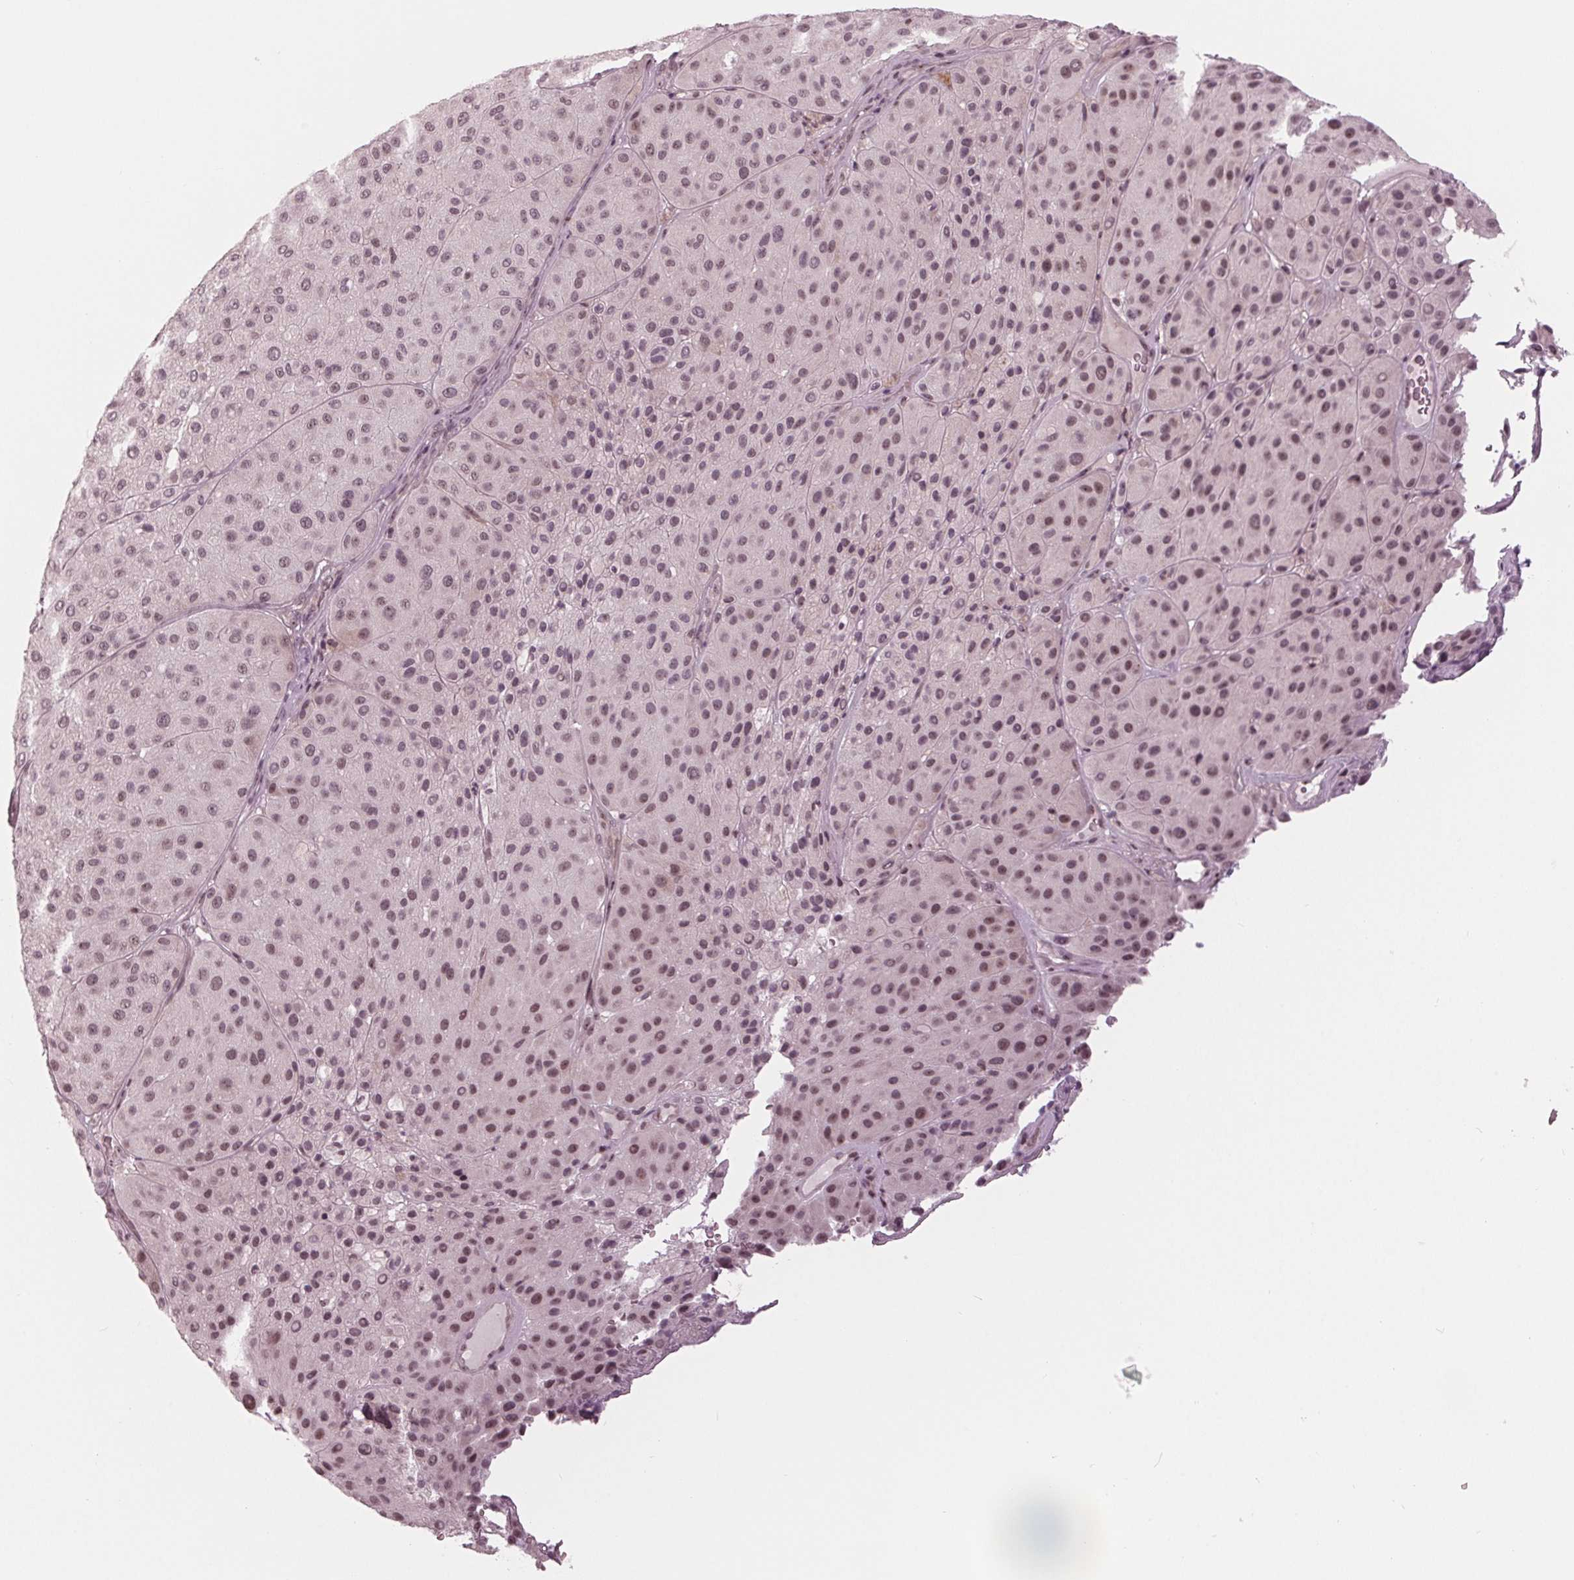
{"staining": {"intensity": "moderate", "quantity": "25%-75%", "location": "nuclear"}, "tissue": "melanoma", "cell_type": "Tumor cells", "image_type": "cancer", "snomed": [{"axis": "morphology", "description": "Malignant melanoma, Metastatic site"}, {"axis": "topography", "description": "Smooth muscle"}], "caption": "Immunohistochemical staining of human melanoma shows moderate nuclear protein positivity in approximately 25%-75% of tumor cells.", "gene": "SLX4", "patient": {"sex": "male", "age": 41}}